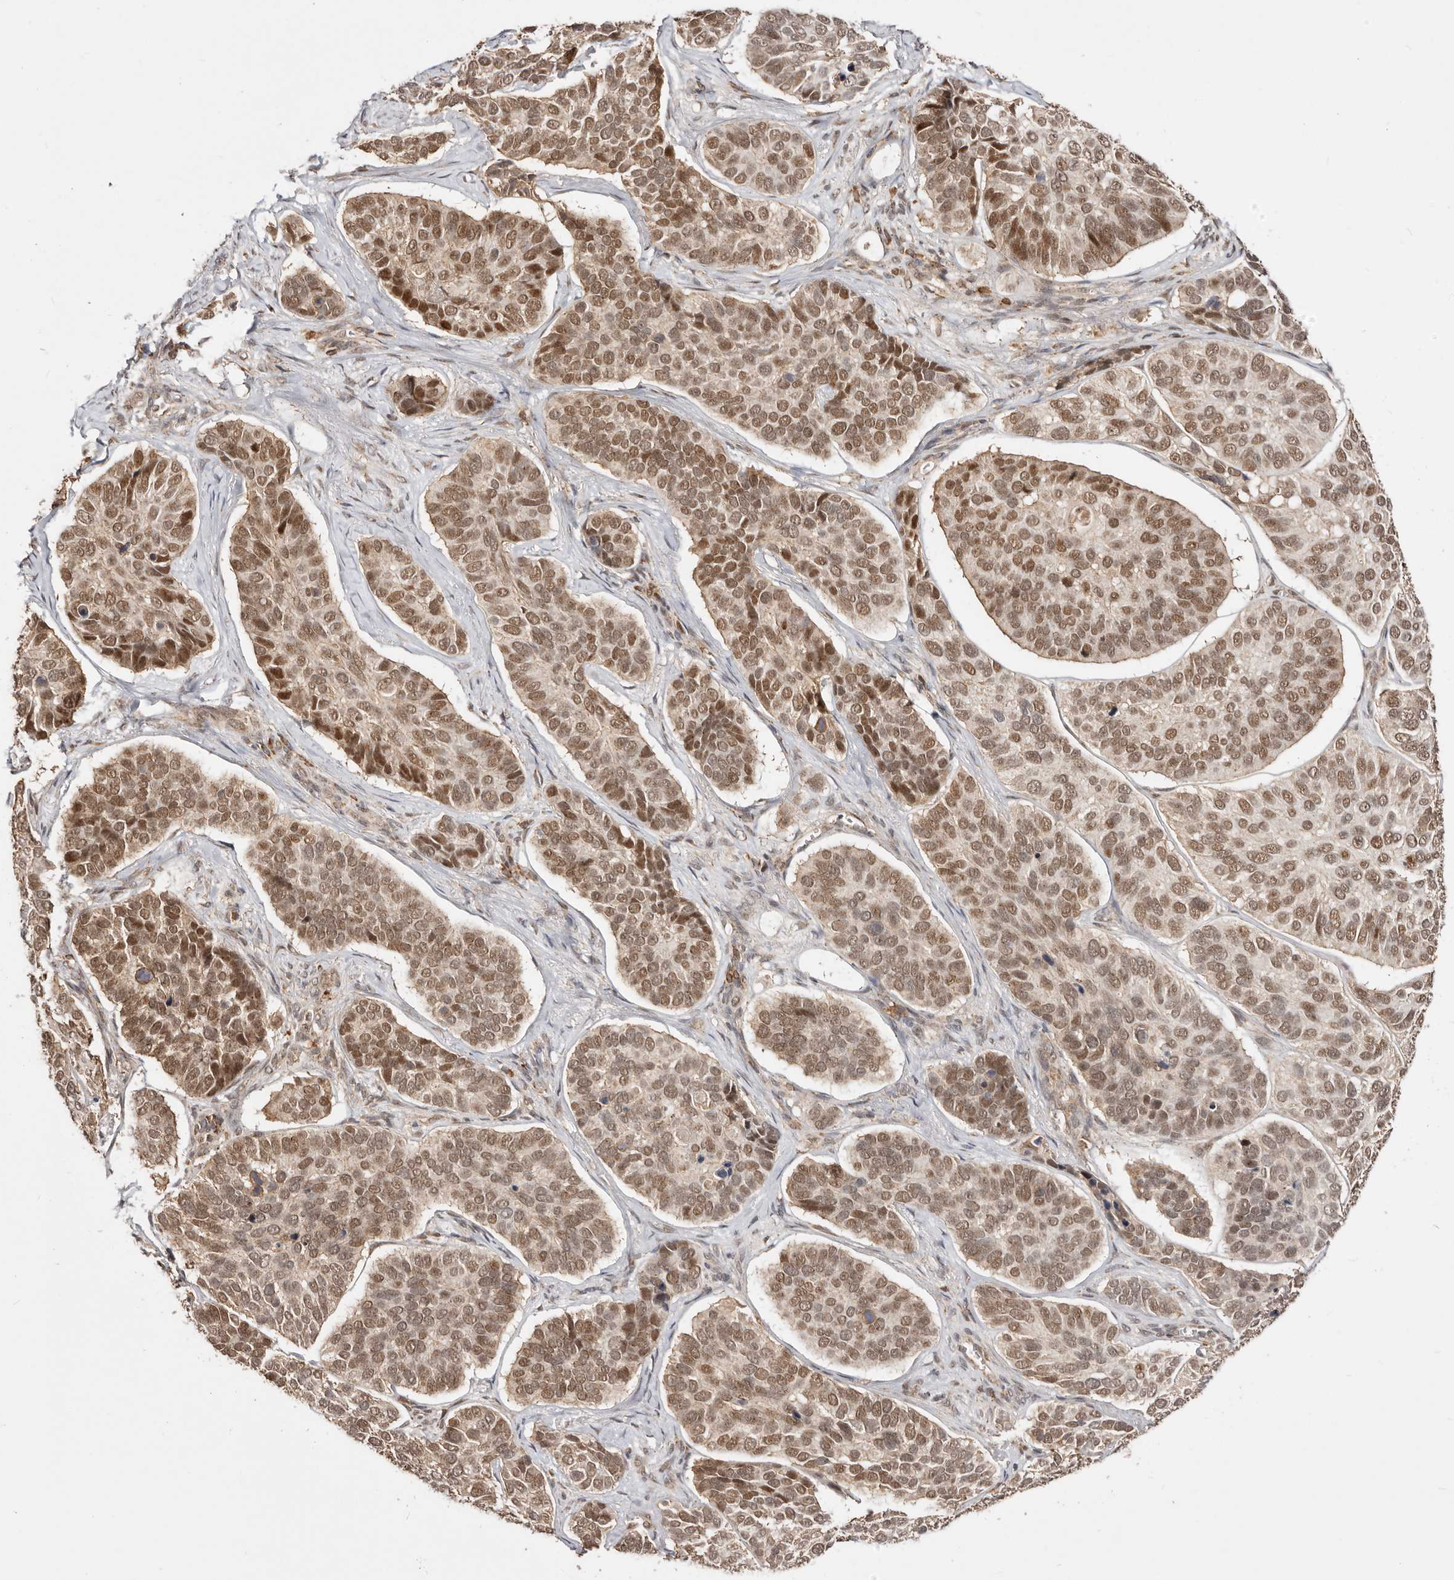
{"staining": {"intensity": "strong", "quantity": "25%-75%", "location": "cytoplasmic/membranous,nuclear"}, "tissue": "skin cancer", "cell_type": "Tumor cells", "image_type": "cancer", "snomed": [{"axis": "morphology", "description": "Basal cell carcinoma"}, {"axis": "topography", "description": "Skin"}], "caption": "This image demonstrates immunohistochemistry staining of skin cancer, with high strong cytoplasmic/membranous and nuclear positivity in approximately 25%-75% of tumor cells.", "gene": "SEC14L1", "patient": {"sex": "male", "age": 62}}